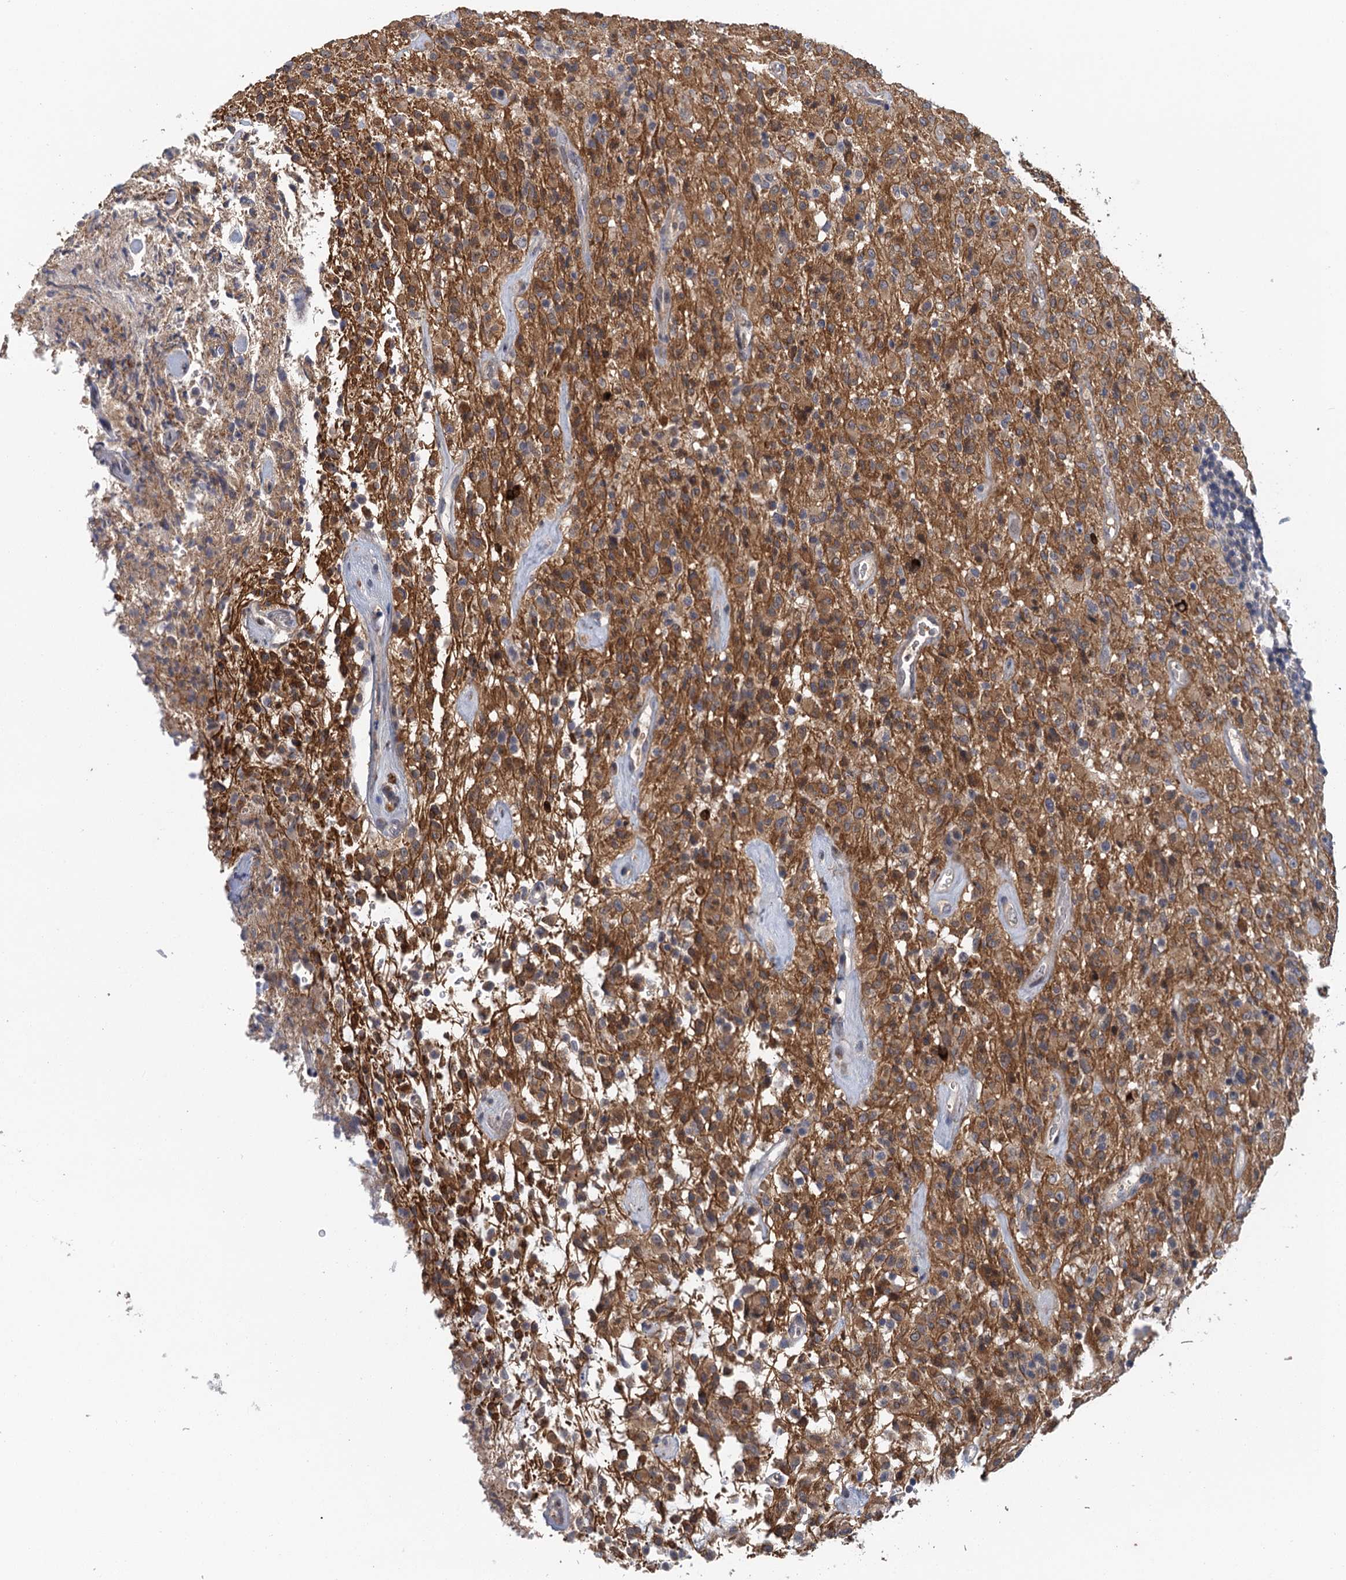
{"staining": {"intensity": "weak", "quantity": "25%-75%", "location": "cytoplasmic/membranous"}, "tissue": "glioma", "cell_type": "Tumor cells", "image_type": "cancer", "snomed": [{"axis": "morphology", "description": "Glioma, malignant, High grade"}, {"axis": "topography", "description": "Brain"}], "caption": "A histopathology image showing weak cytoplasmic/membranous staining in about 25%-75% of tumor cells in glioma, as visualized by brown immunohistochemical staining.", "gene": "MDM1", "patient": {"sex": "female", "age": 57}}